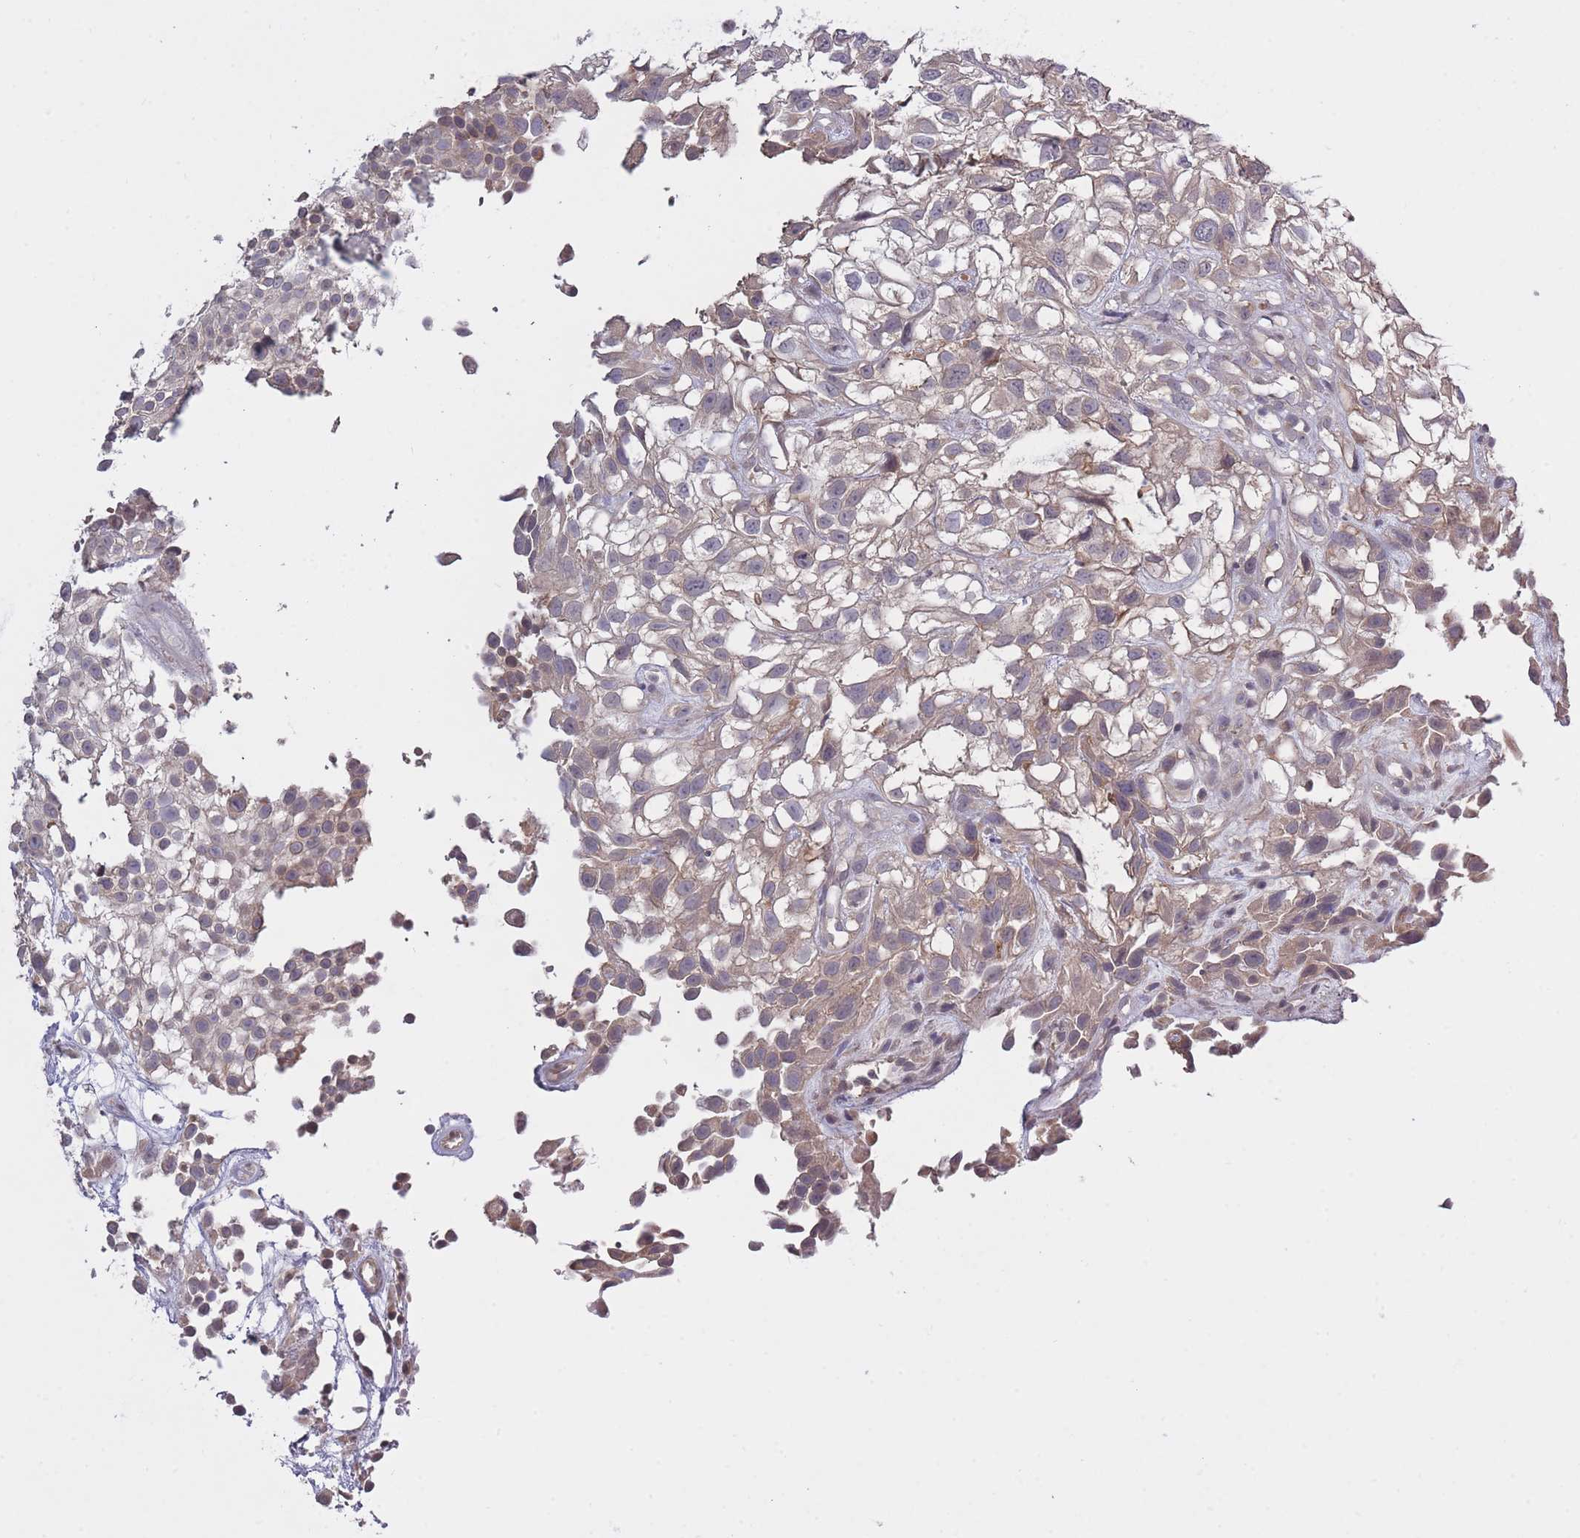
{"staining": {"intensity": "weak", "quantity": "<25%", "location": "cytoplasmic/membranous"}, "tissue": "urothelial cancer", "cell_type": "Tumor cells", "image_type": "cancer", "snomed": [{"axis": "morphology", "description": "Urothelial carcinoma, High grade"}, {"axis": "topography", "description": "Urinary bladder"}], "caption": "Human urothelial carcinoma (high-grade) stained for a protein using immunohistochemistry exhibits no expression in tumor cells.", "gene": "ADCYAP1R1", "patient": {"sex": "male", "age": 56}}